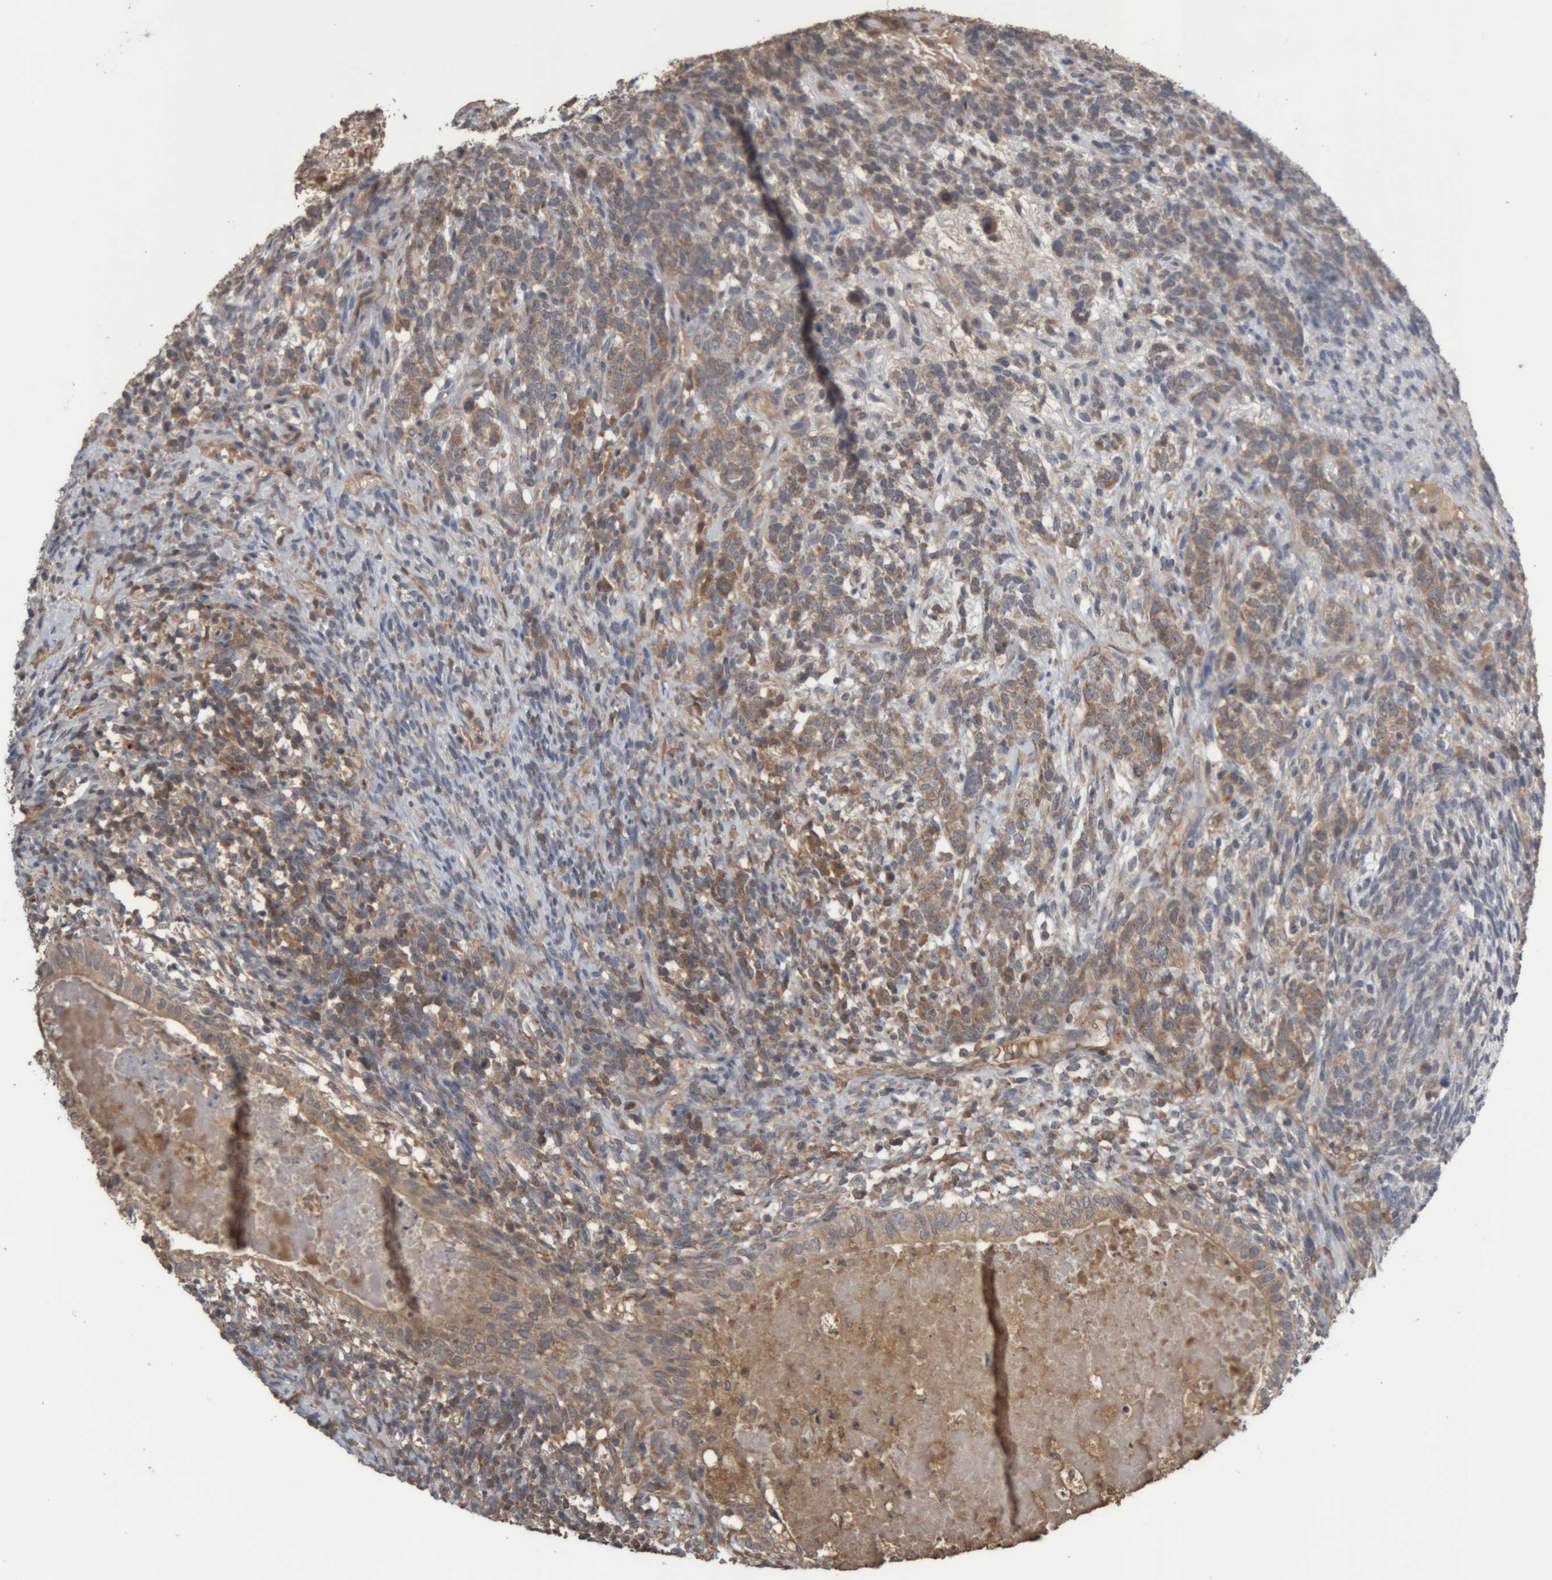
{"staining": {"intensity": "moderate", "quantity": "25%-75%", "location": "cytoplasmic/membranous"}, "tissue": "testis cancer", "cell_type": "Tumor cells", "image_type": "cancer", "snomed": [{"axis": "morphology", "description": "Seminoma, NOS"}, {"axis": "morphology", "description": "Carcinoma, Embryonal, NOS"}, {"axis": "topography", "description": "Testis"}], "caption": "Protein positivity by immunohistochemistry reveals moderate cytoplasmic/membranous staining in approximately 25%-75% of tumor cells in testis cancer (embryonal carcinoma).", "gene": "TMED7", "patient": {"sex": "male", "age": 28}}